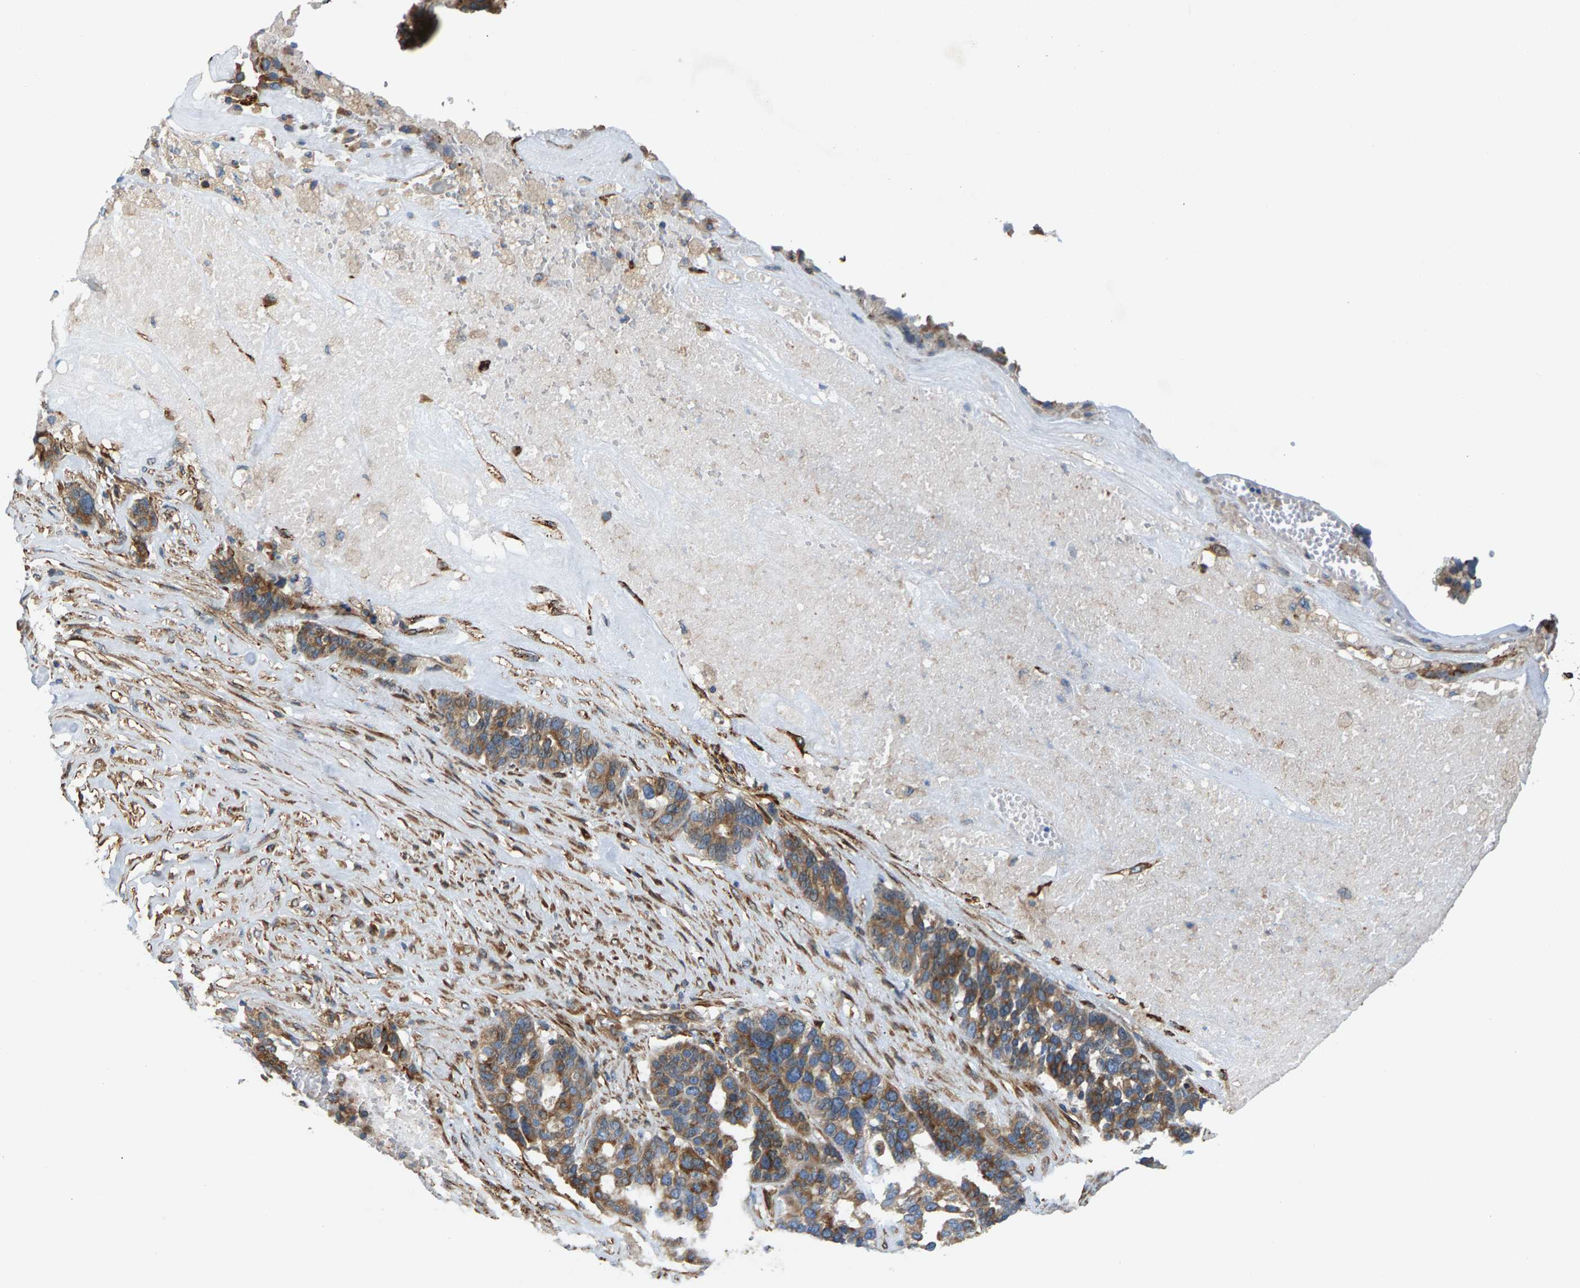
{"staining": {"intensity": "moderate", "quantity": ">75%", "location": "cytoplasmic/membranous"}, "tissue": "ovarian cancer", "cell_type": "Tumor cells", "image_type": "cancer", "snomed": [{"axis": "morphology", "description": "Cystadenocarcinoma, serous, NOS"}, {"axis": "topography", "description": "Ovary"}], "caption": "Immunohistochemistry image of human ovarian serous cystadenocarcinoma stained for a protein (brown), which demonstrates medium levels of moderate cytoplasmic/membranous staining in approximately >75% of tumor cells.", "gene": "PDCL", "patient": {"sex": "female", "age": 59}}